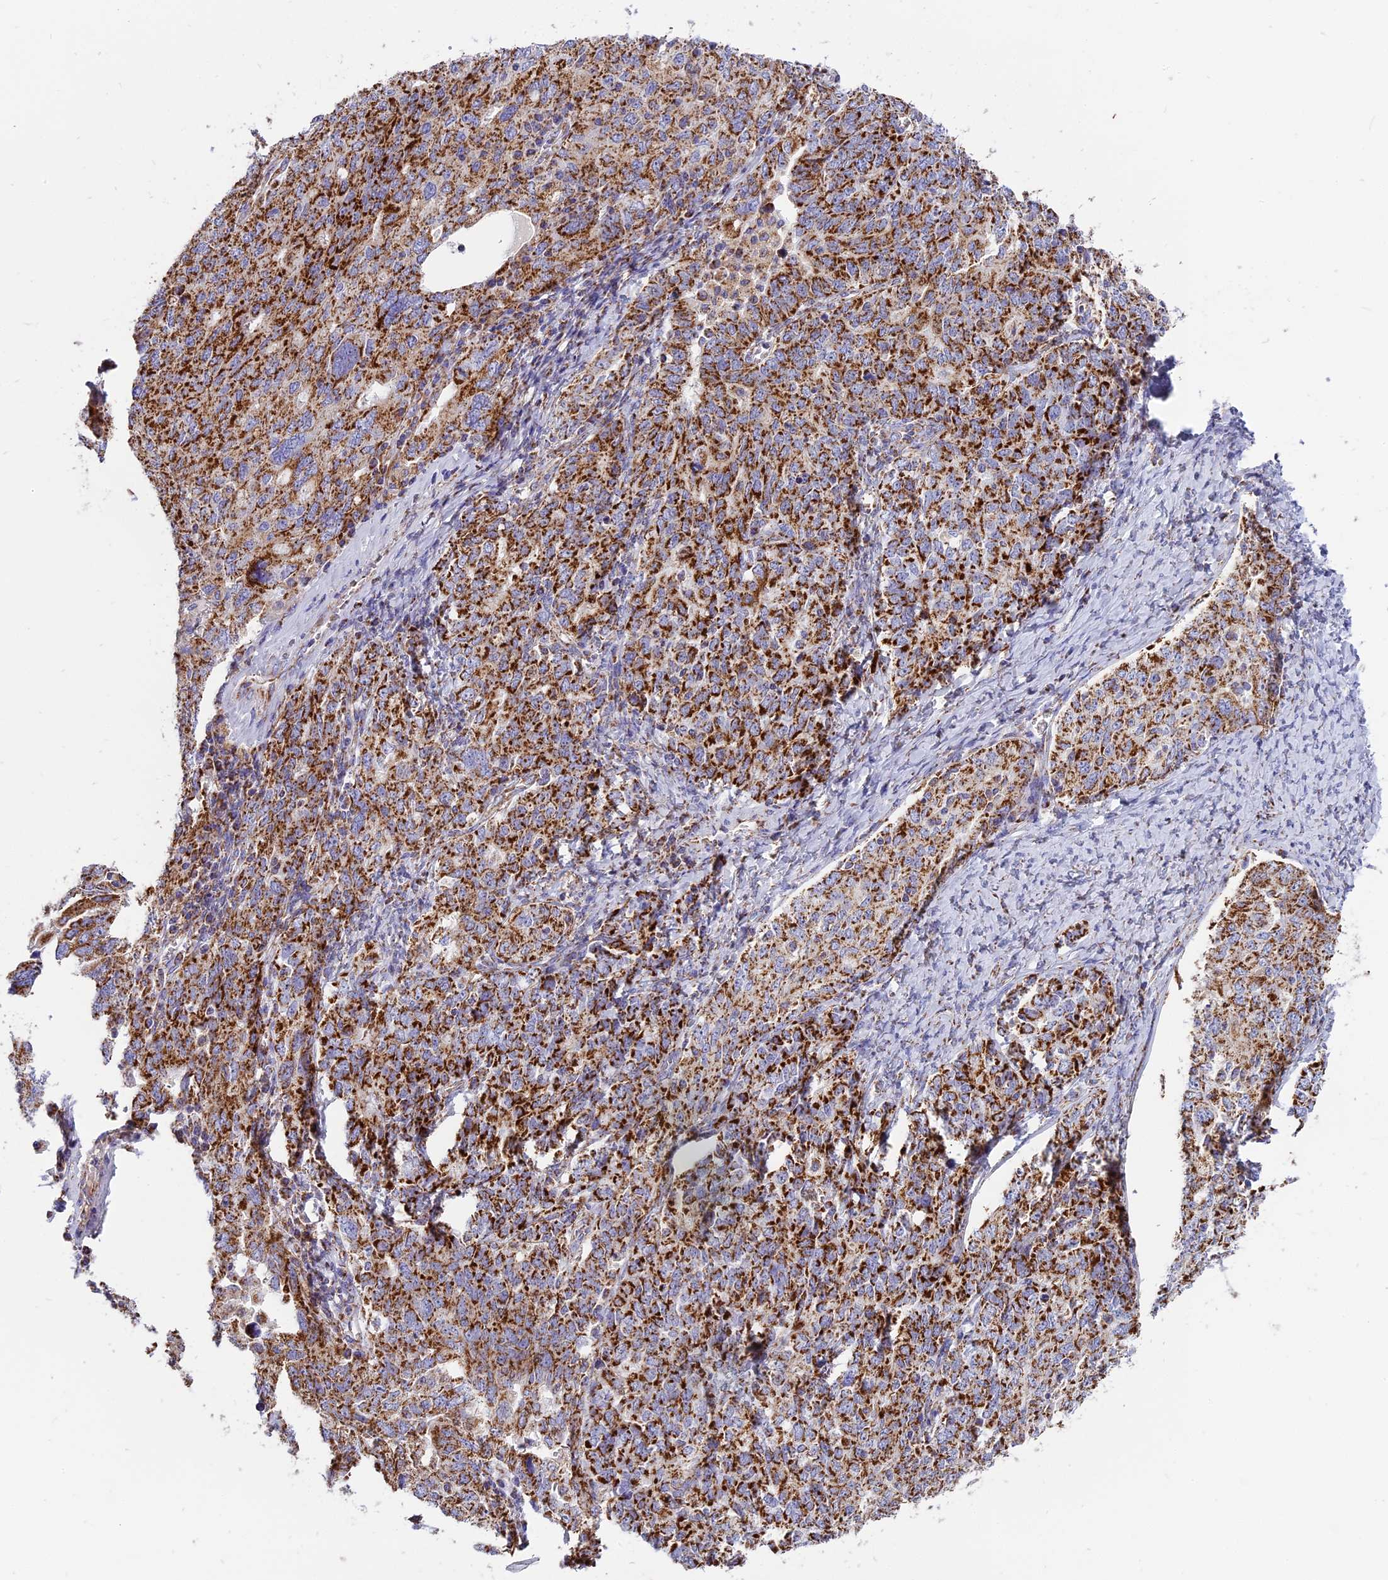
{"staining": {"intensity": "strong", "quantity": ">75%", "location": "cytoplasmic/membranous"}, "tissue": "ovarian cancer", "cell_type": "Tumor cells", "image_type": "cancer", "snomed": [{"axis": "morphology", "description": "Carcinoma, endometroid"}, {"axis": "topography", "description": "Ovary"}], "caption": "Strong cytoplasmic/membranous expression for a protein is appreciated in about >75% of tumor cells of endometroid carcinoma (ovarian) using immunohistochemistry (IHC).", "gene": "MRPS34", "patient": {"sex": "female", "age": 62}}